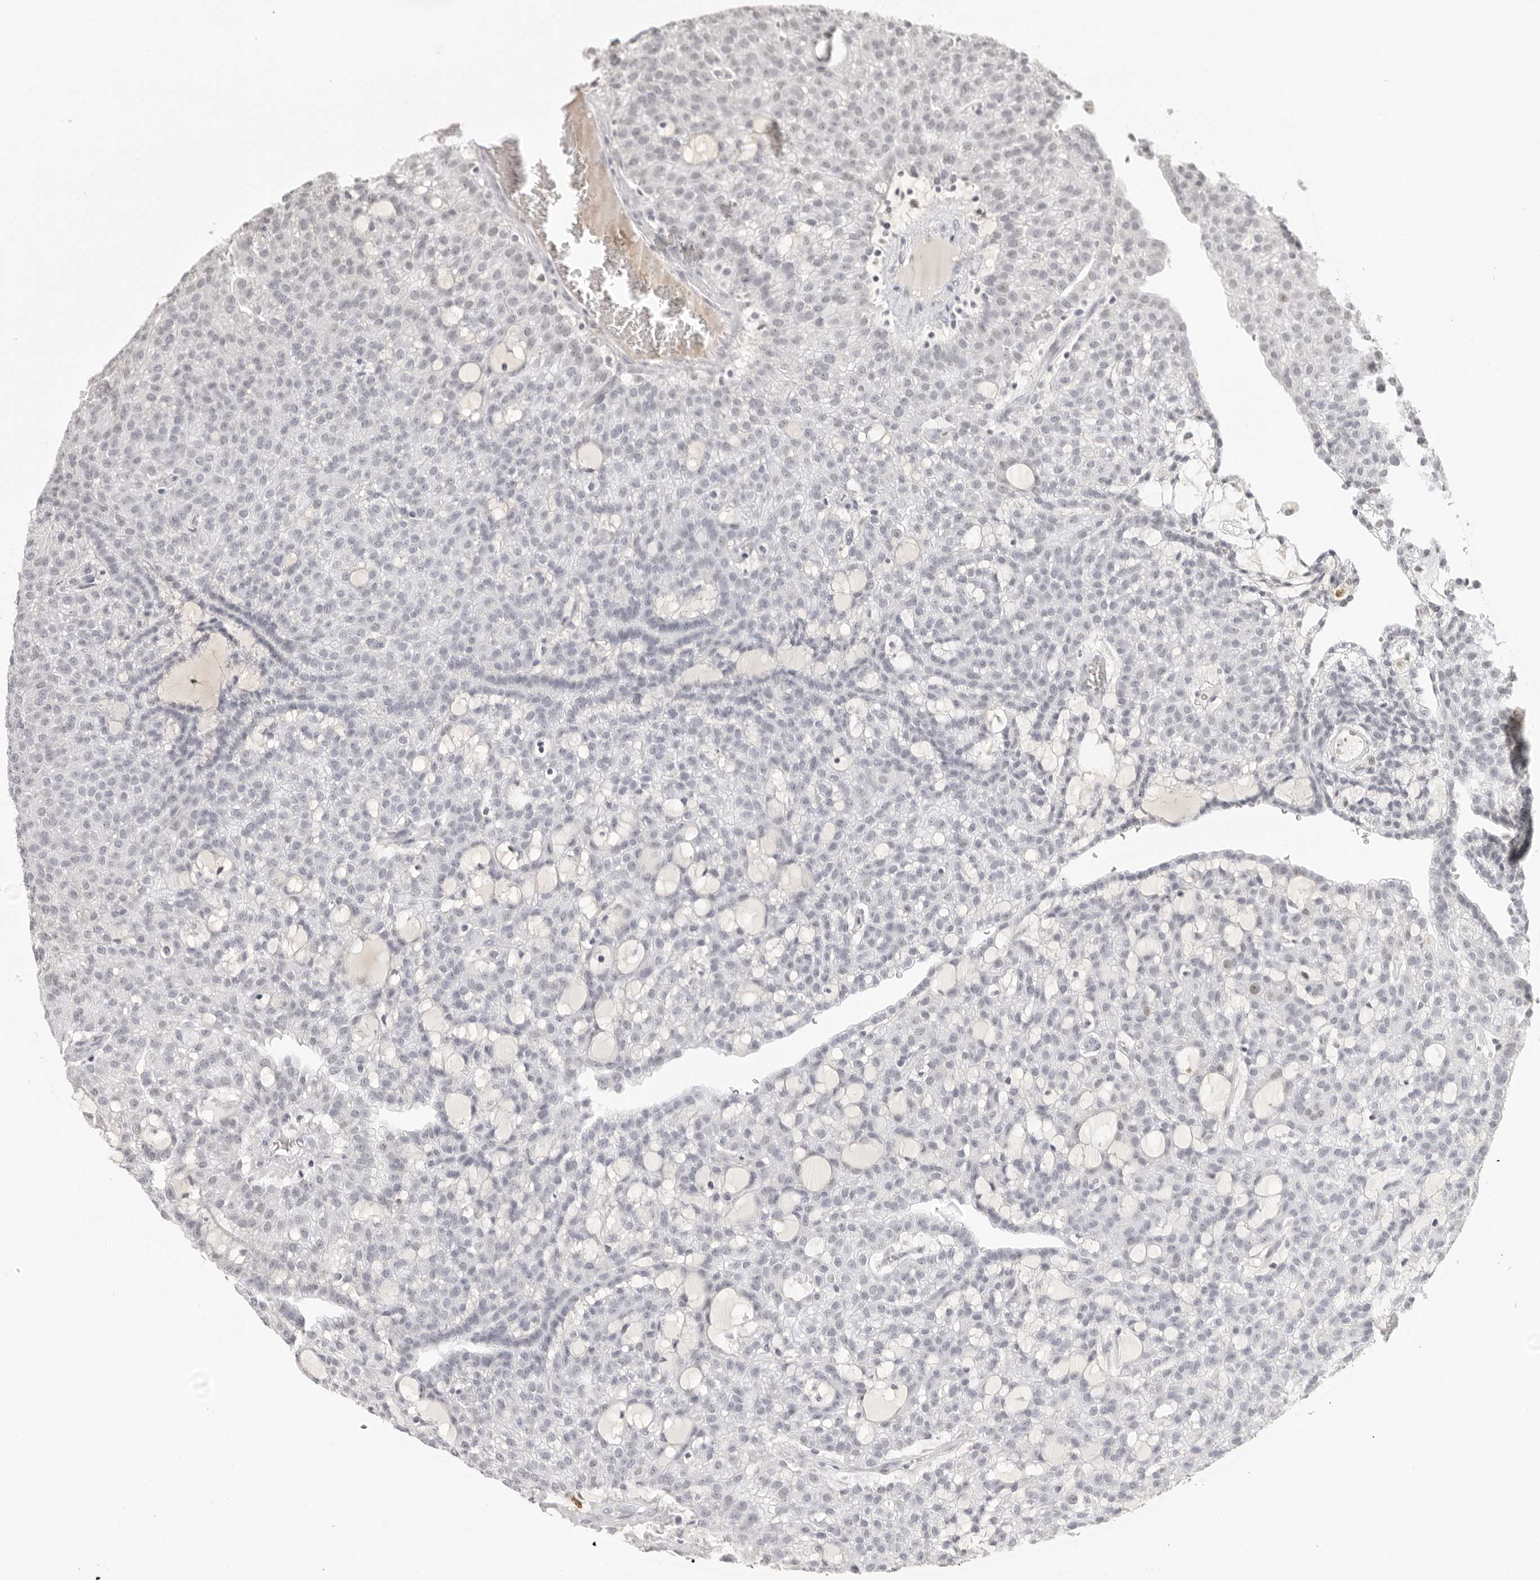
{"staining": {"intensity": "negative", "quantity": "none", "location": "none"}, "tissue": "renal cancer", "cell_type": "Tumor cells", "image_type": "cancer", "snomed": [{"axis": "morphology", "description": "Adenocarcinoma, NOS"}, {"axis": "topography", "description": "Kidney"}], "caption": "This is a image of immunohistochemistry staining of renal cancer (adenocarcinoma), which shows no staining in tumor cells.", "gene": "MSH6", "patient": {"sex": "male", "age": 63}}